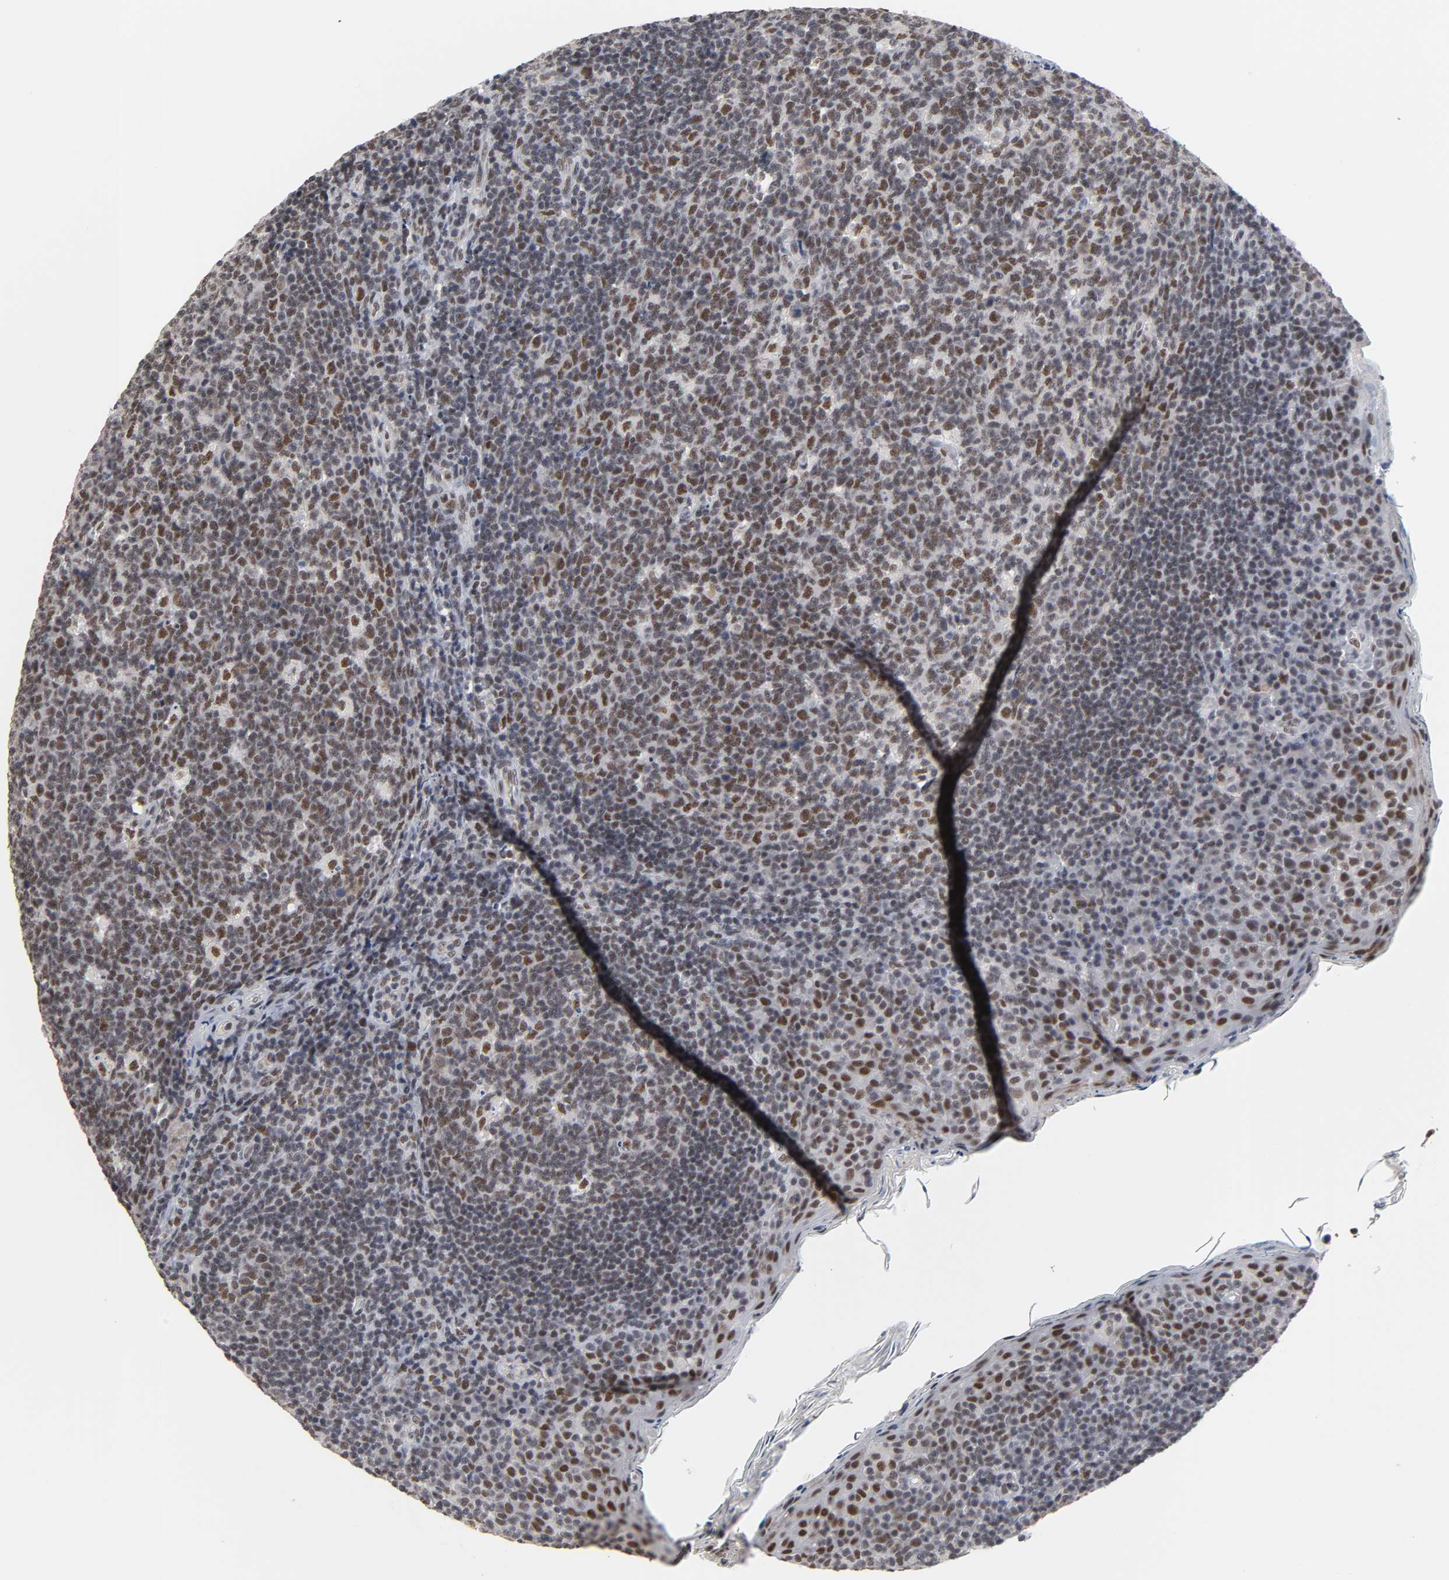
{"staining": {"intensity": "moderate", "quantity": ">75%", "location": "nuclear"}, "tissue": "tonsil", "cell_type": "Germinal center cells", "image_type": "normal", "snomed": [{"axis": "morphology", "description": "Normal tissue, NOS"}, {"axis": "topography", "description": "Tonsil"}], "caption": "The image shows staining of unremarkable tonsil, revealing moderate nuclear protein staining (brown color) within germinal center cells. The protein of interest is shown in brown color, while the nuclei are stained blue.", "gene": "TRIM33", "patient": {"sex": "male", "age": 17}}